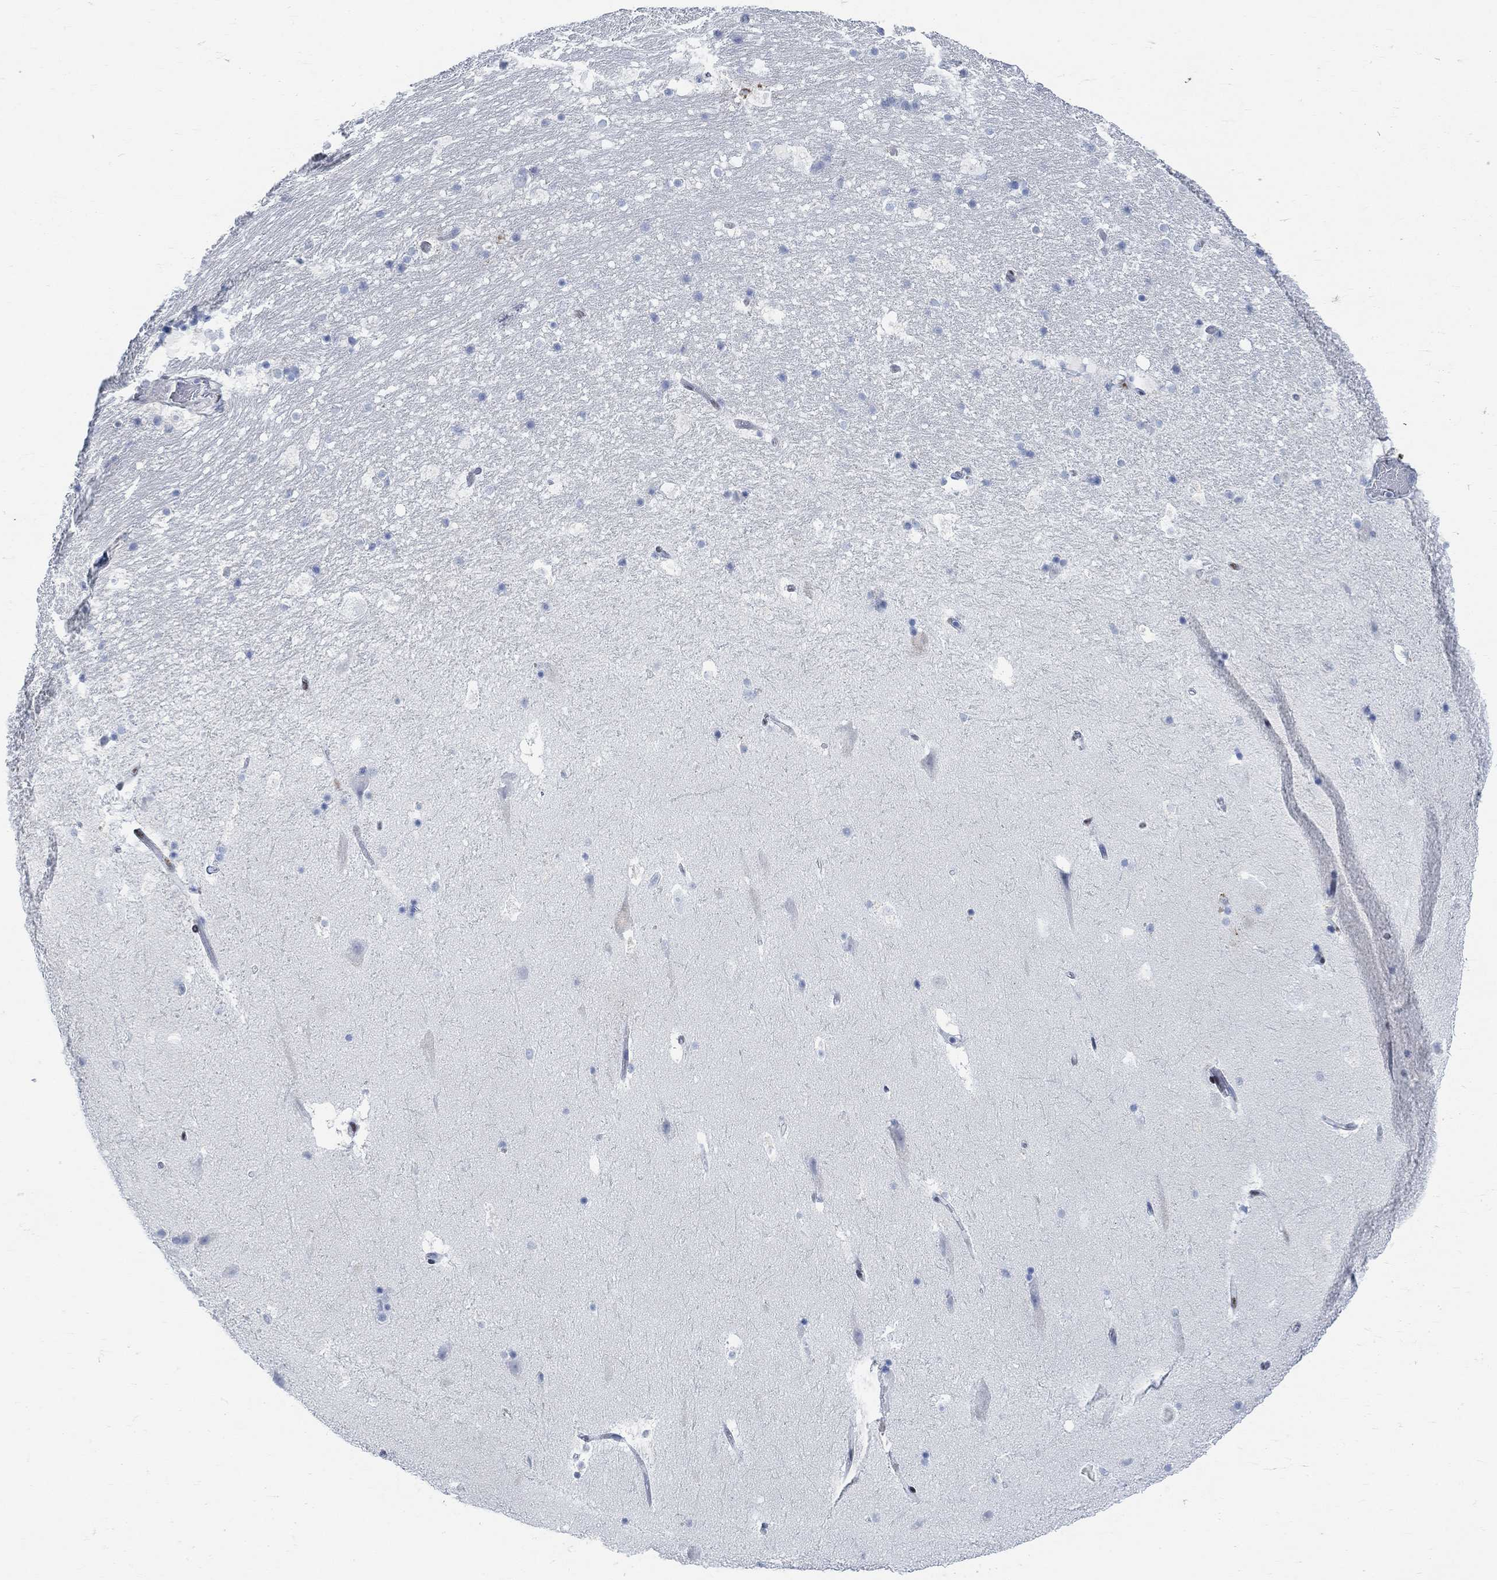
{"staining": {"intensity": "negative", "quantity": "none", "location": "none"}, "tissue": "hippocampus", "cell_type": "Glial cells", "image_type": "normal", "snomed": [{"axis": "morphology", "description": "Normal tissue, NOS"}, {"axis": "topography", "description": "Hippocampus"}], "caption": "The photomicrograph shows no staining of glial cells in unremarkable hippocampus. Nuclei are stained in blue.", "gene": "RBM20", "patient": {"sex": "male", "age": 51}}